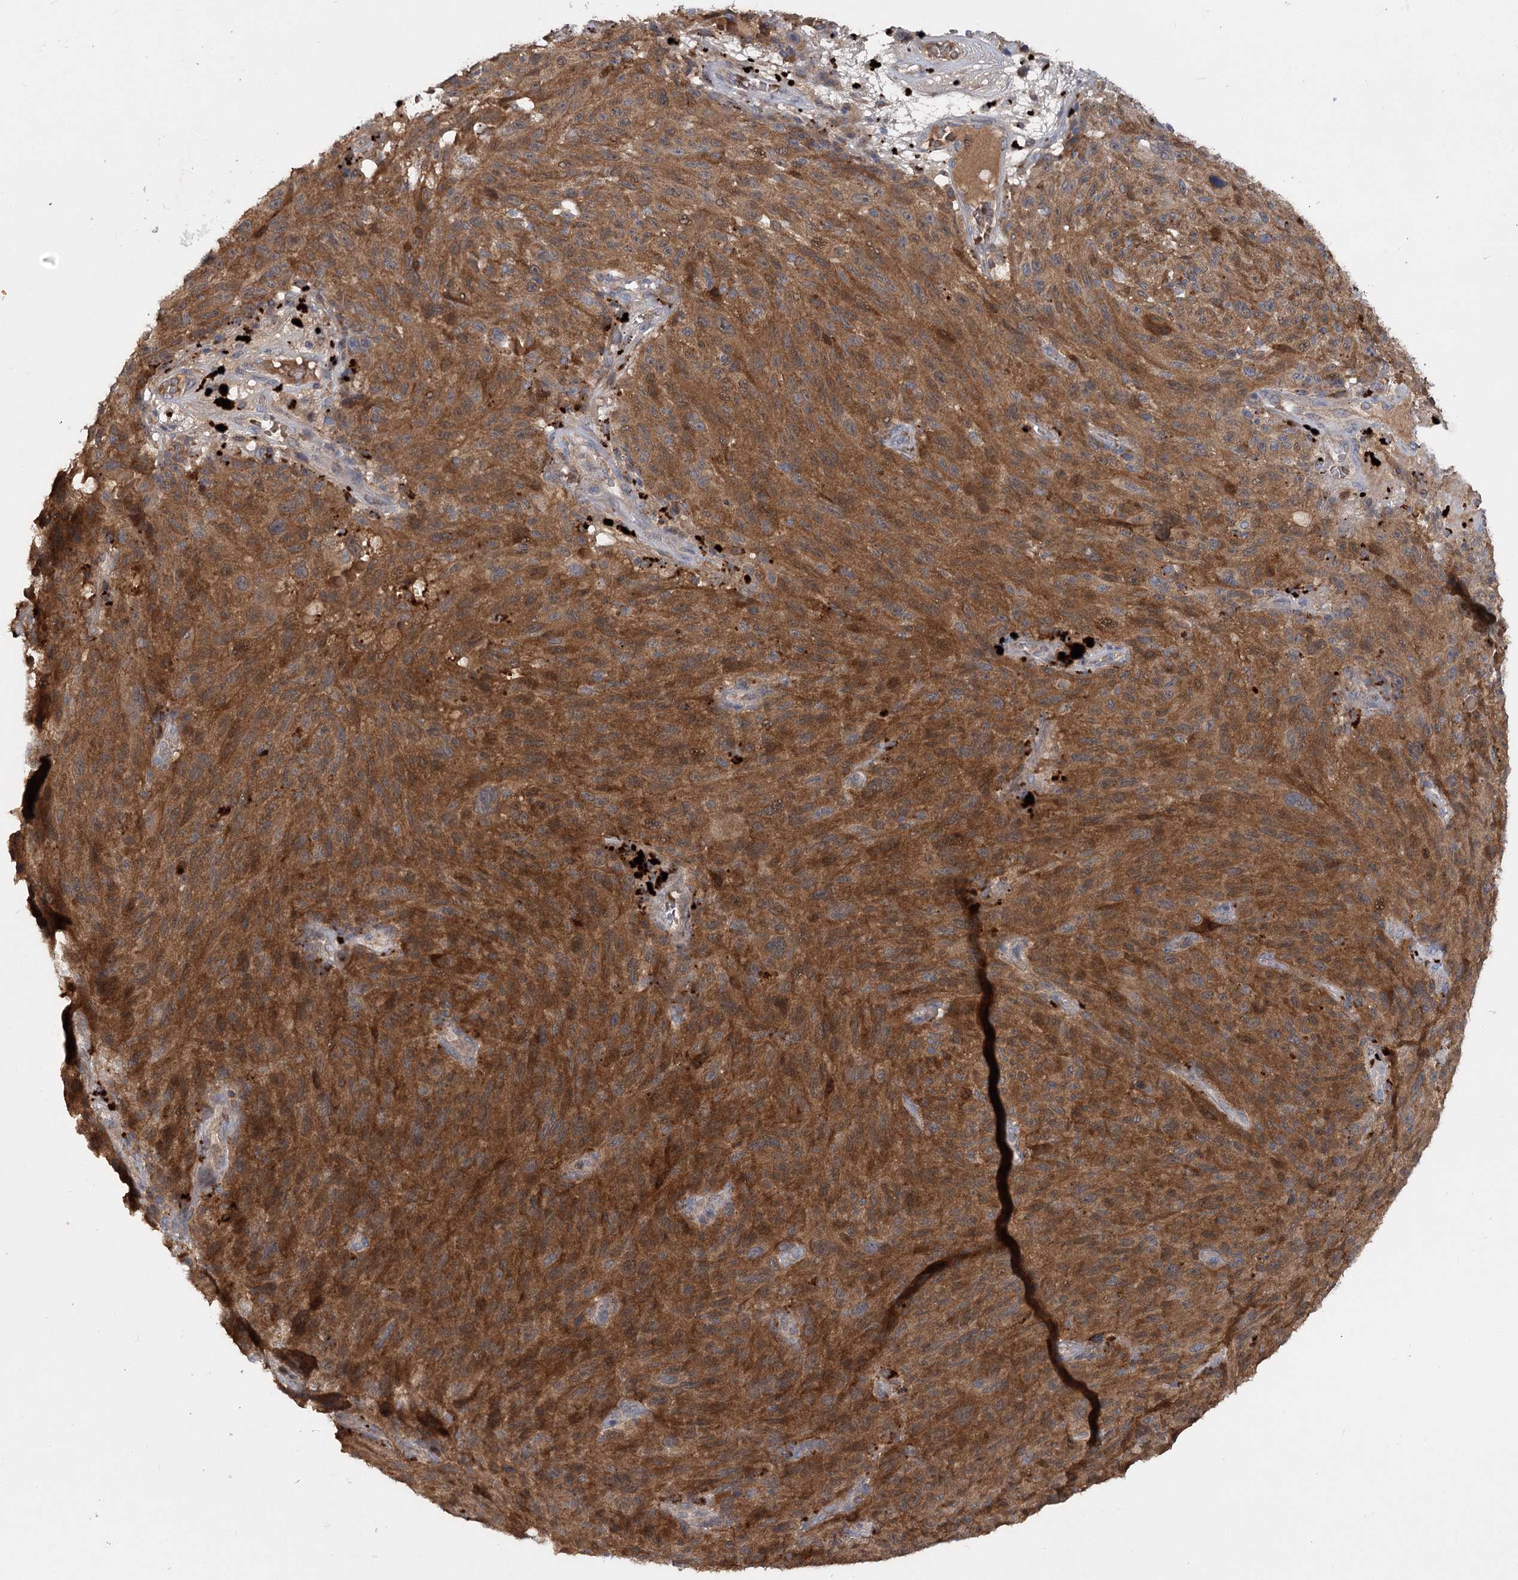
{"staining": {"intensity": "strong", "quantity": ">75%", "location": "cytoplasmic/membranous"}, "tissue": "melanoma", "cell_type": "Tumor cells", "image_type": "cancer", "snomed": [{"axis": "morphology", "description": "Malignant melanoma, NOS"}, {"axis": "topography", "description": "Skin"}], "caption": "Human malignant melanoma stained for a protein (brown) demonstrates strong cytoplasmic/membranous positive positivity in about >75% of tumor cells.", "gene": "PYROXD2", "patient": {"sex": "female", "age": 82}}